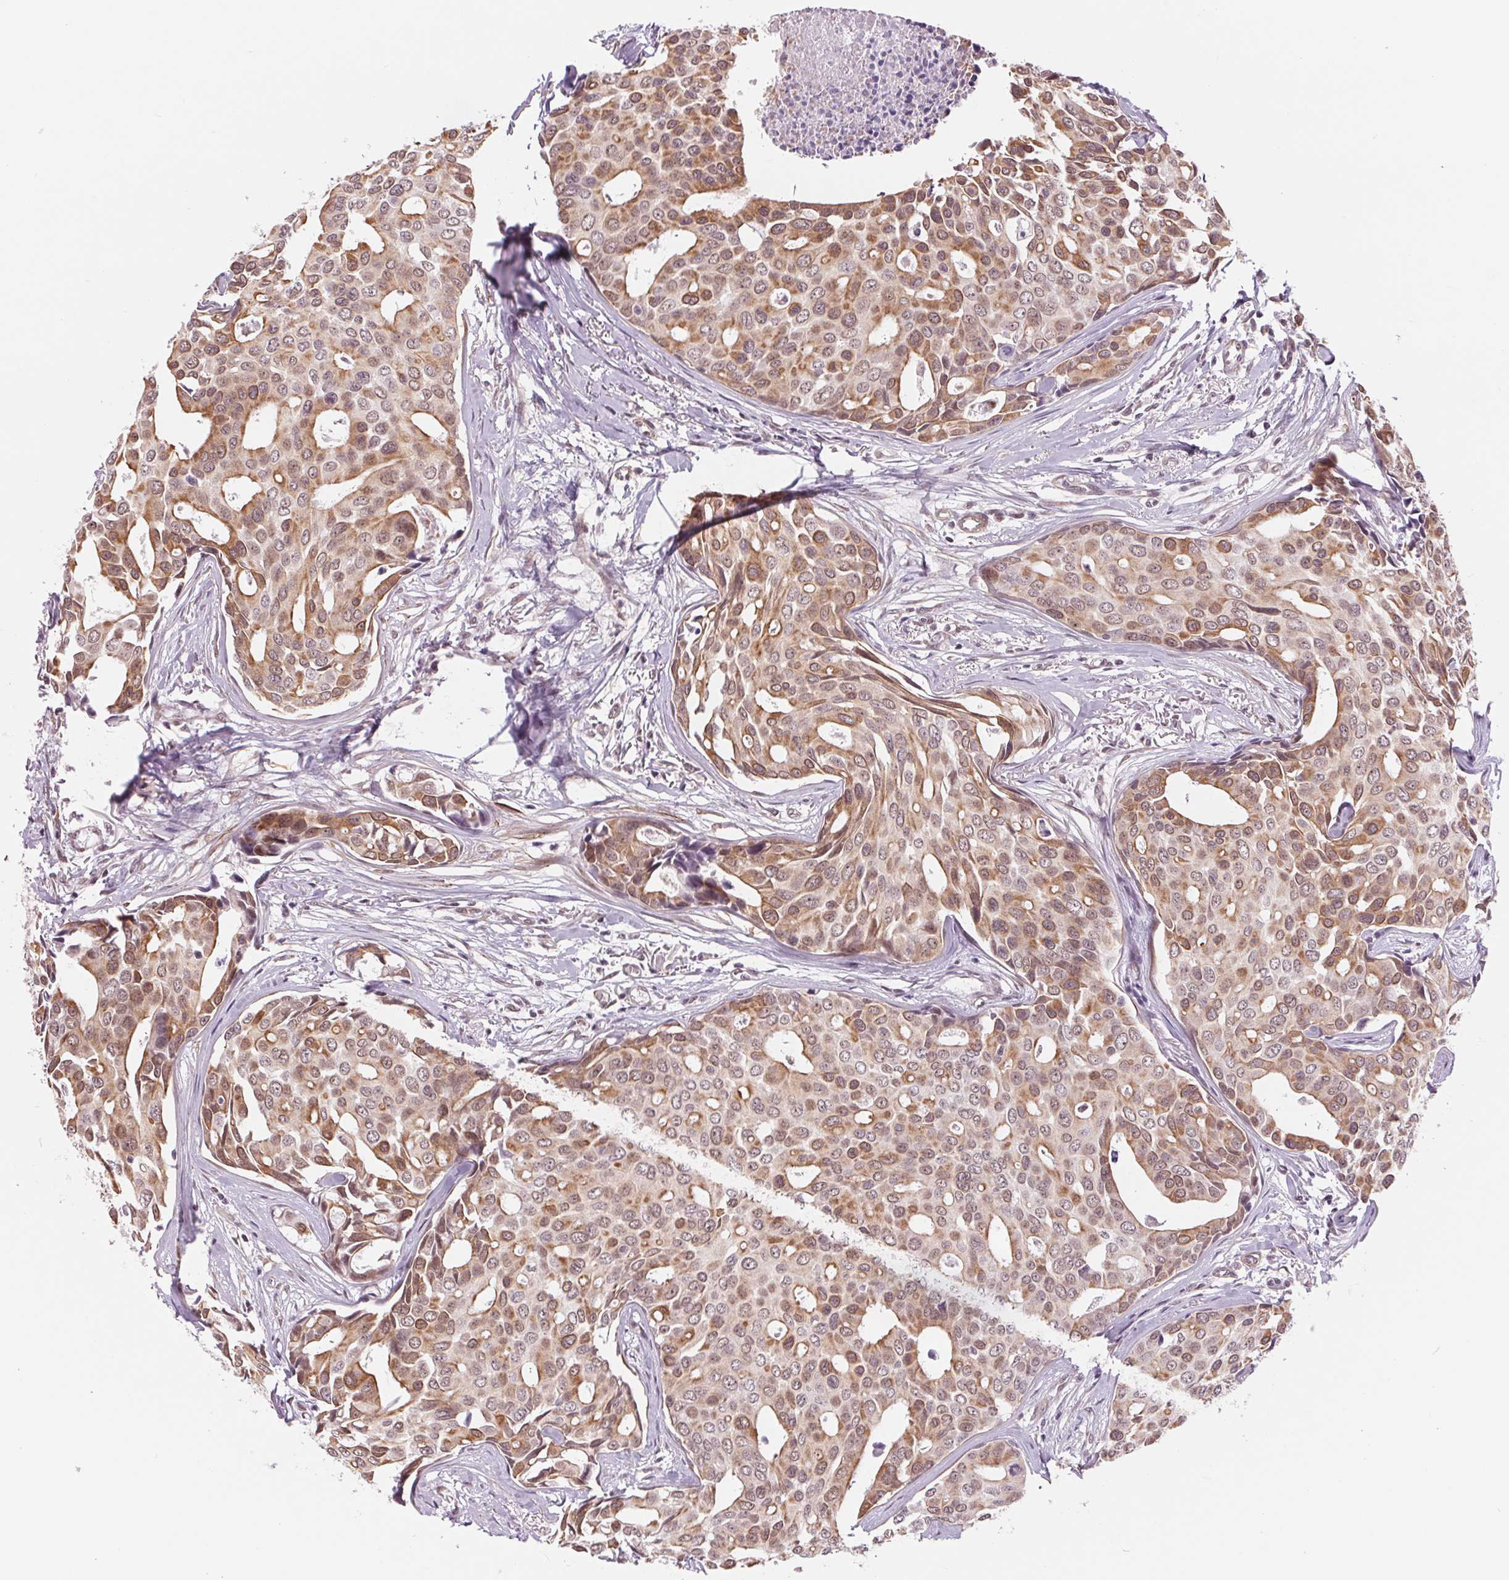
{"staining": {"intensity": "moderate", "quantity": ">75%", "location": "nuclear"}, "tissue": "breast cancer", "cell_type": "Tumor cells", "image_type": "cancer", "snomed": [{"axis": "morphology", "description": "Duct carcinoma"}, {"axis": "topography", "description": "Breast"}], "caption": "Immunohistochemistry staining of breast intraductal carcinoma, which demonstrates medium levels of moderate nuclear expression in approximately >75% of tumor cells indicating moderate nuclear protein staining. The staining was performed using DAB (brown) for protein detection and nuclei were counterstained in hematoxylin (blue).", "gene": "BCAT1", "patient": {"sex": "female", "age": 54}}